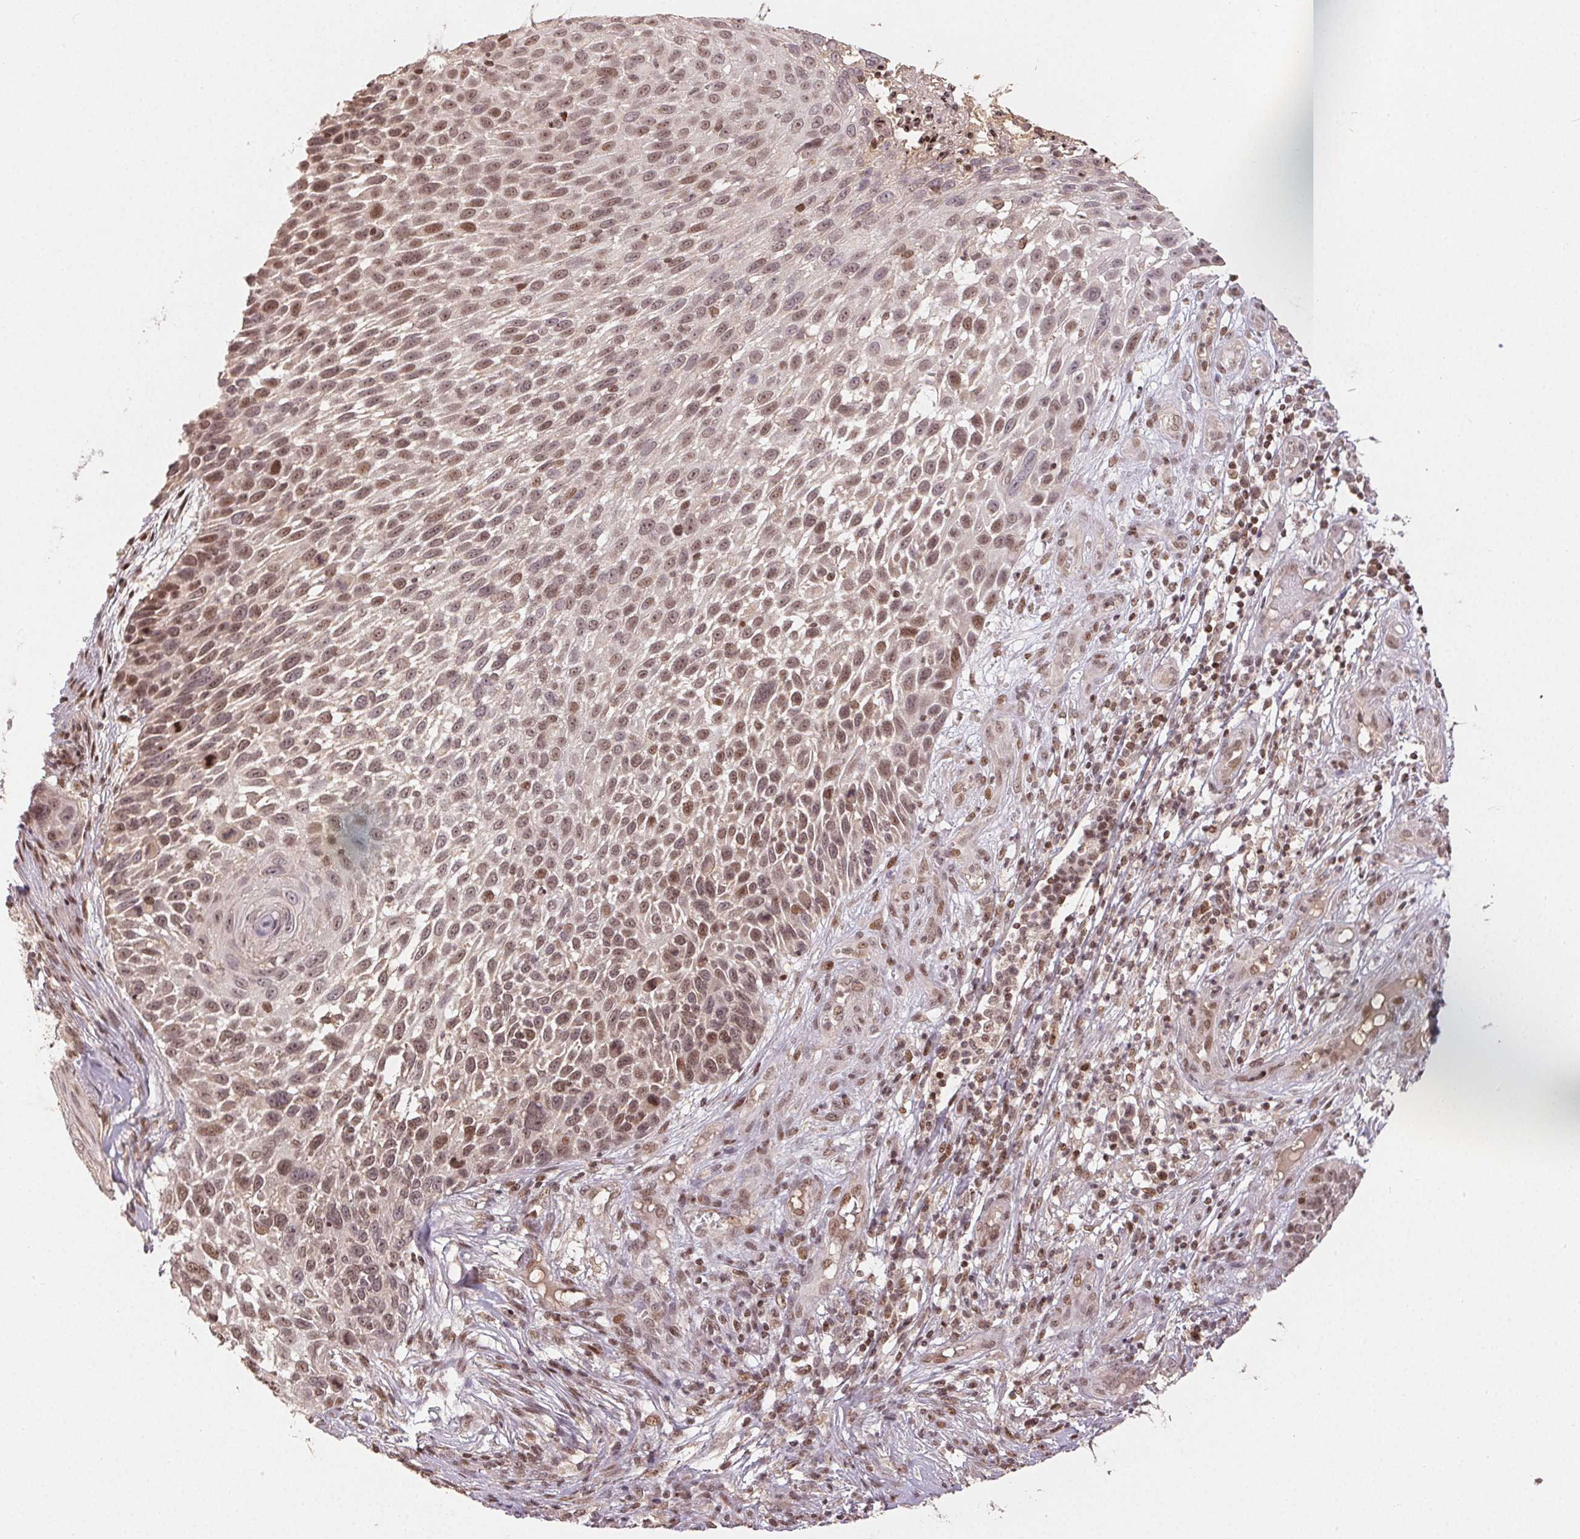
{"staining": {"intensity": "moderate", "quantity": ">75%", "location": "nuclear"}, "tissue": "skin cancer", "cell_type": "Tumor cells", "image_type": "cancer", "snomed": [{"axis": "morphology", "description": "Squamous cell carcinoma, NOS"}, {"axis": "topography", "description": "Skin"}], "caption": "Squamous cell carcinoma (skin) tissue shows moderate nuclear expression in about >75% of tumor cells (Brightfield microscopy of DAB IHC at high magnification).", "gene": "MAPKAPK2", "patient": {"sex": "male", "age": 92}}